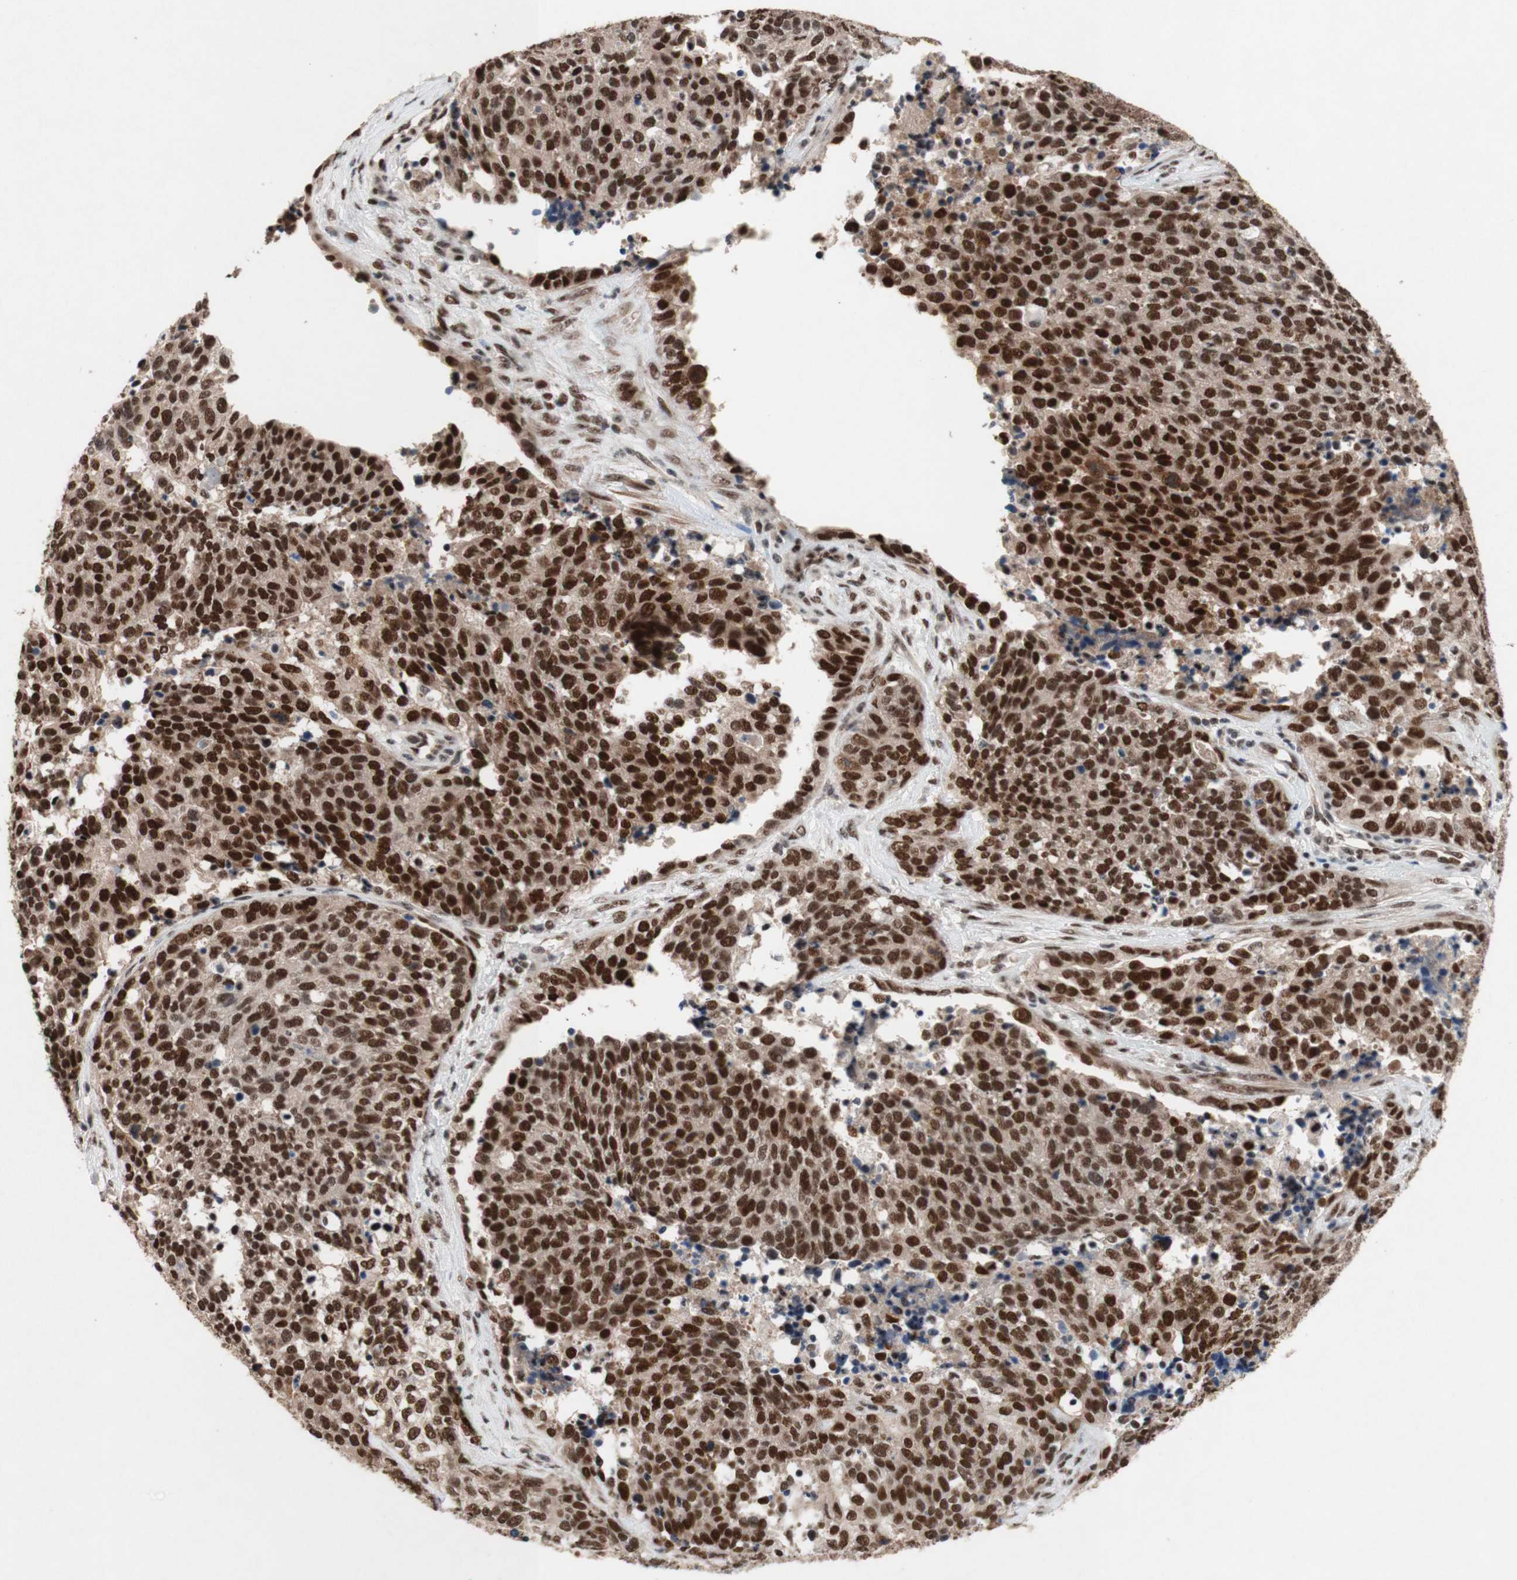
{"staining": {"intensity": "strong", "quantity": ">75%", "location": "nuclear"}, "tissue": "ovarian cancer", "cell_type": "Tumor cells", "image_type": "cancer", "snomed": [{"axis": "morphology", "description": "Cystadenocarcinoma, serous, NOS"}, {"axis": "topography", "description": "Ovary"}], "caption": "Human ovarian cancer stained with a brown dye demonstrates strong nuclear positive staining in approximately >75% of tumor cells.", "gene": "TLE1", "patient": {"sex": "female", "age": 44}}